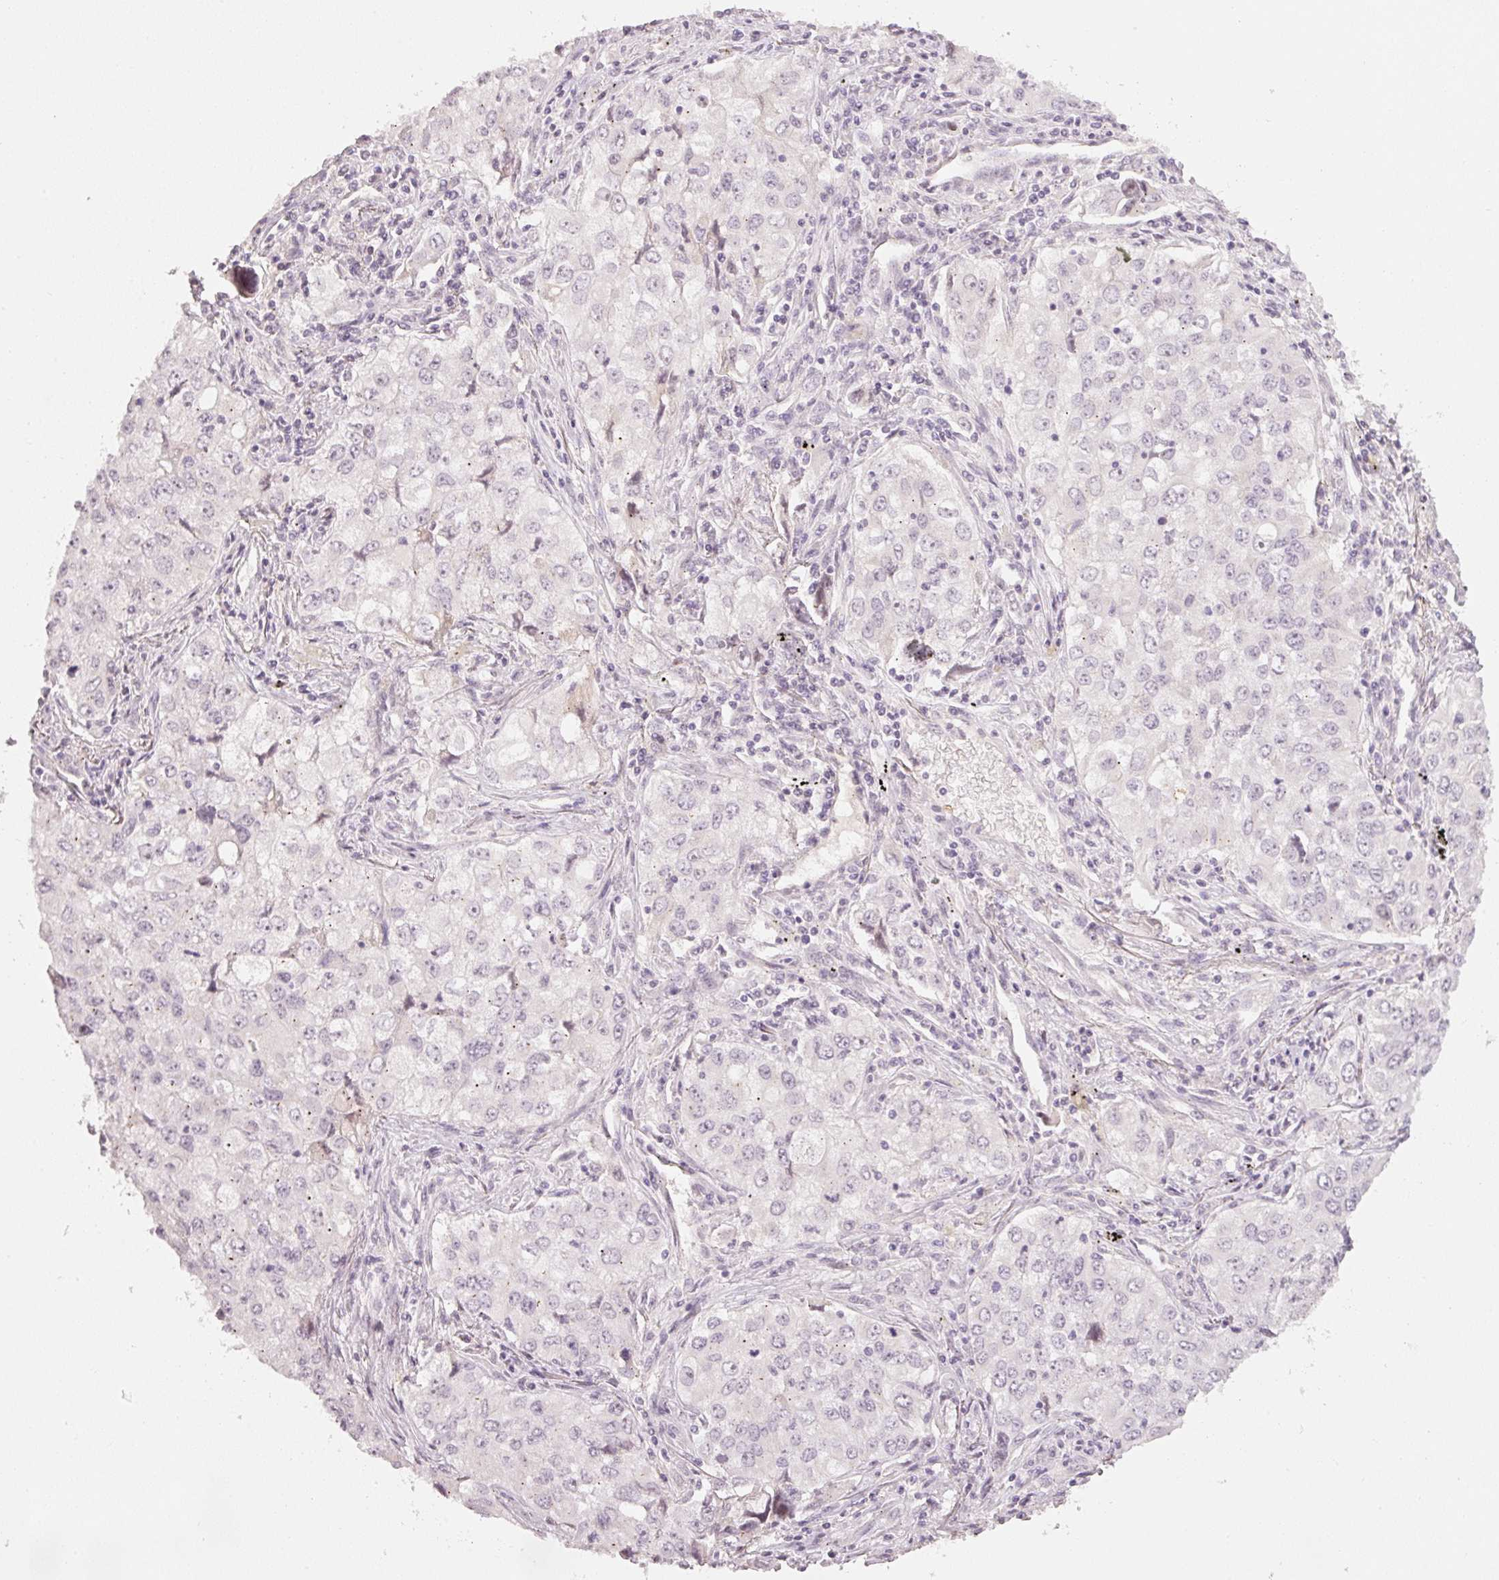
{"staining": {"intensity": "weak", "quantity": "<25%", "location": "cytoplasmic/membranous"}, "tissue": "lung cancer", "cell_type": "Tumor cells", "image_type": "cancer", "snomed": [{"axis": "morphology", "description": "Adenocarcinoma, NOS"}, {"axis": "morphology", "description": "Adenocarcinoma, metastatic, NOS"}, {"axis": "topography", "description": "Lymph node"}, {"axis": "topography", "description": "Lung"}], "caption": "DAB (3,3'-diaminobenzidine) immunohistochemical staining of human lung cancer (adenocarcinoma) reveals no significant staining in tumor cells.", "gene": "TOB2", "patient": {"sex": "female", "age": 42}}